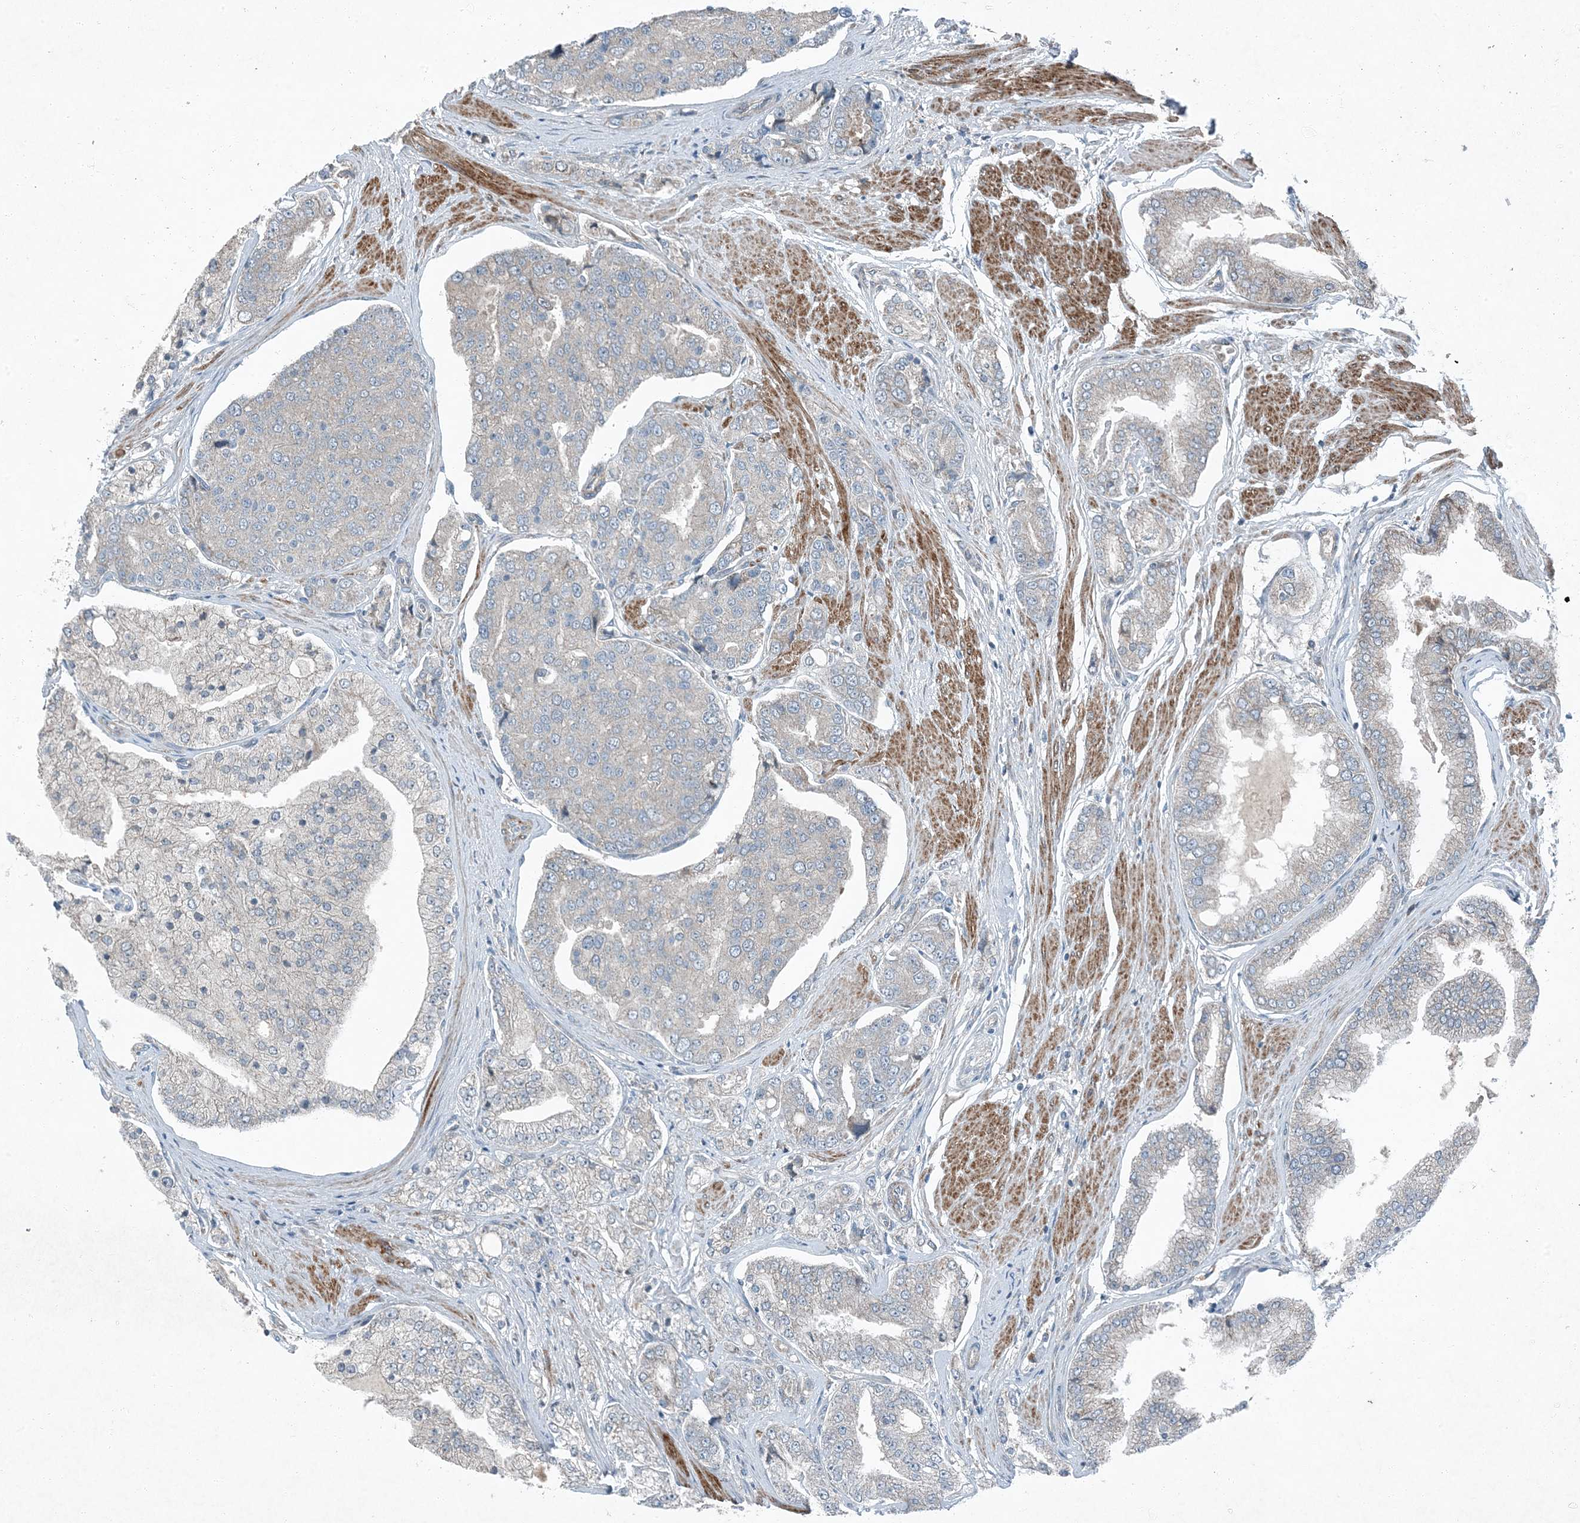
{"staining": {"intensity": "negative", "quantity": "none", "location": "none"}, "tissue": "prostate cancer", "cell_type": "Tumor cells", "image_type": "cancer", "snomed": [{"axis": "morphology", "description": "Adenocarcinoma, High grade"}, {"axis": "topography", "description": "Prostate"}], "caption": "The IHC image has no significant staining in tumor cells of prostate cancer (high-grade adenocarcinoma) tissue.", "gene": "APOM", "patient": {"sex": "male", "age": 50}}